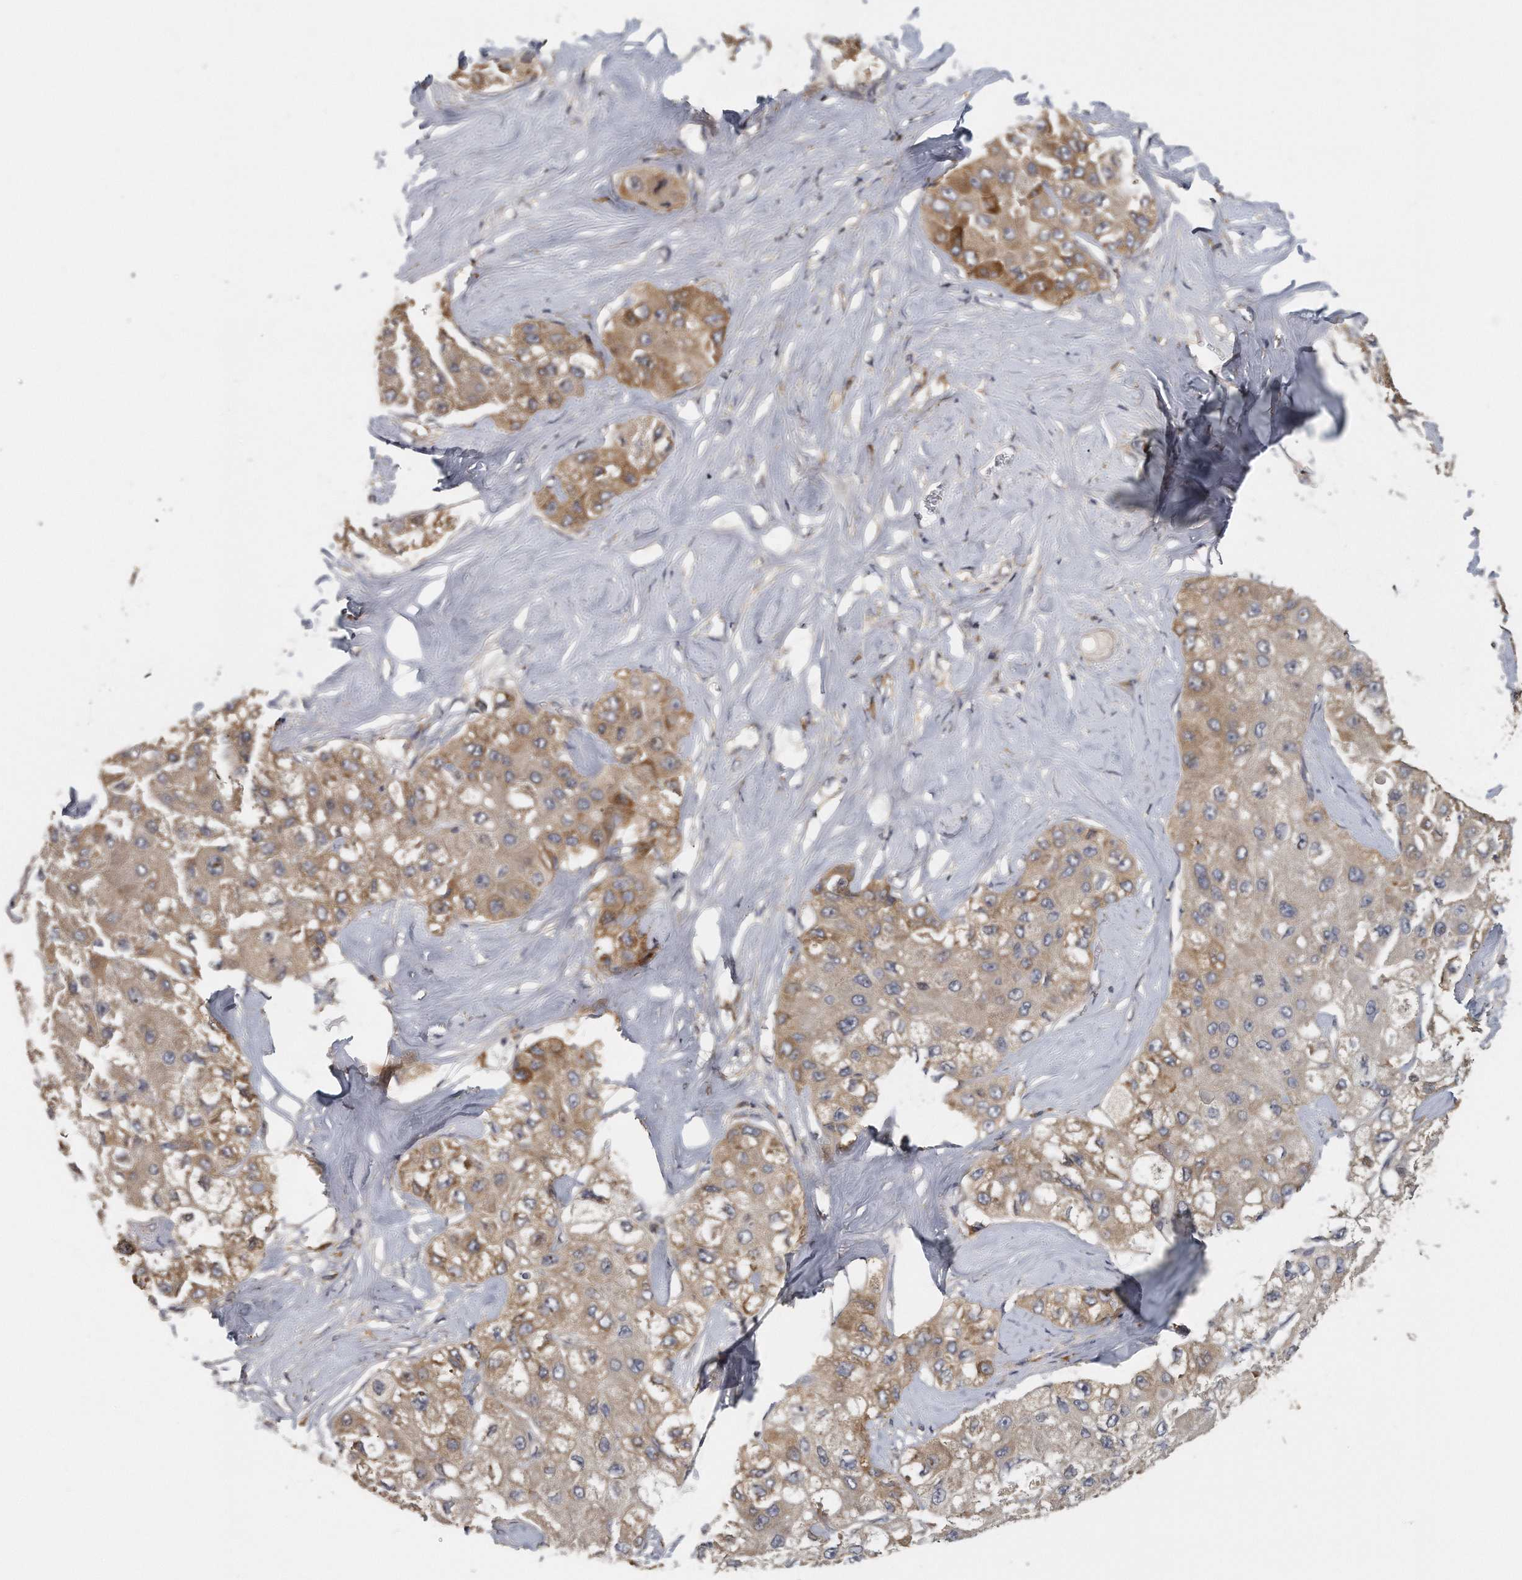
{"staining": {"intensity": "weak", "quantity": ">75%", "location": "cytoplasmic/membranous"}, "tissue": "liver cancer", "cell_type": "Tumor cells", "image_type": "cancer", "snomed": [{"axis": "morphology", "description": "Carcinoma, Hepatocellular, NOS"}, {"axis": "topography", "description": "Liver"}], "caption": "An IHC image of tumor tissue is shown. Protein staining in brown highlights weak cytoplasmic/membranous positivity in liver cancer within tumor cells.", "gene": "EIF3I", "patient": {"sex": "male", "age": 80}}